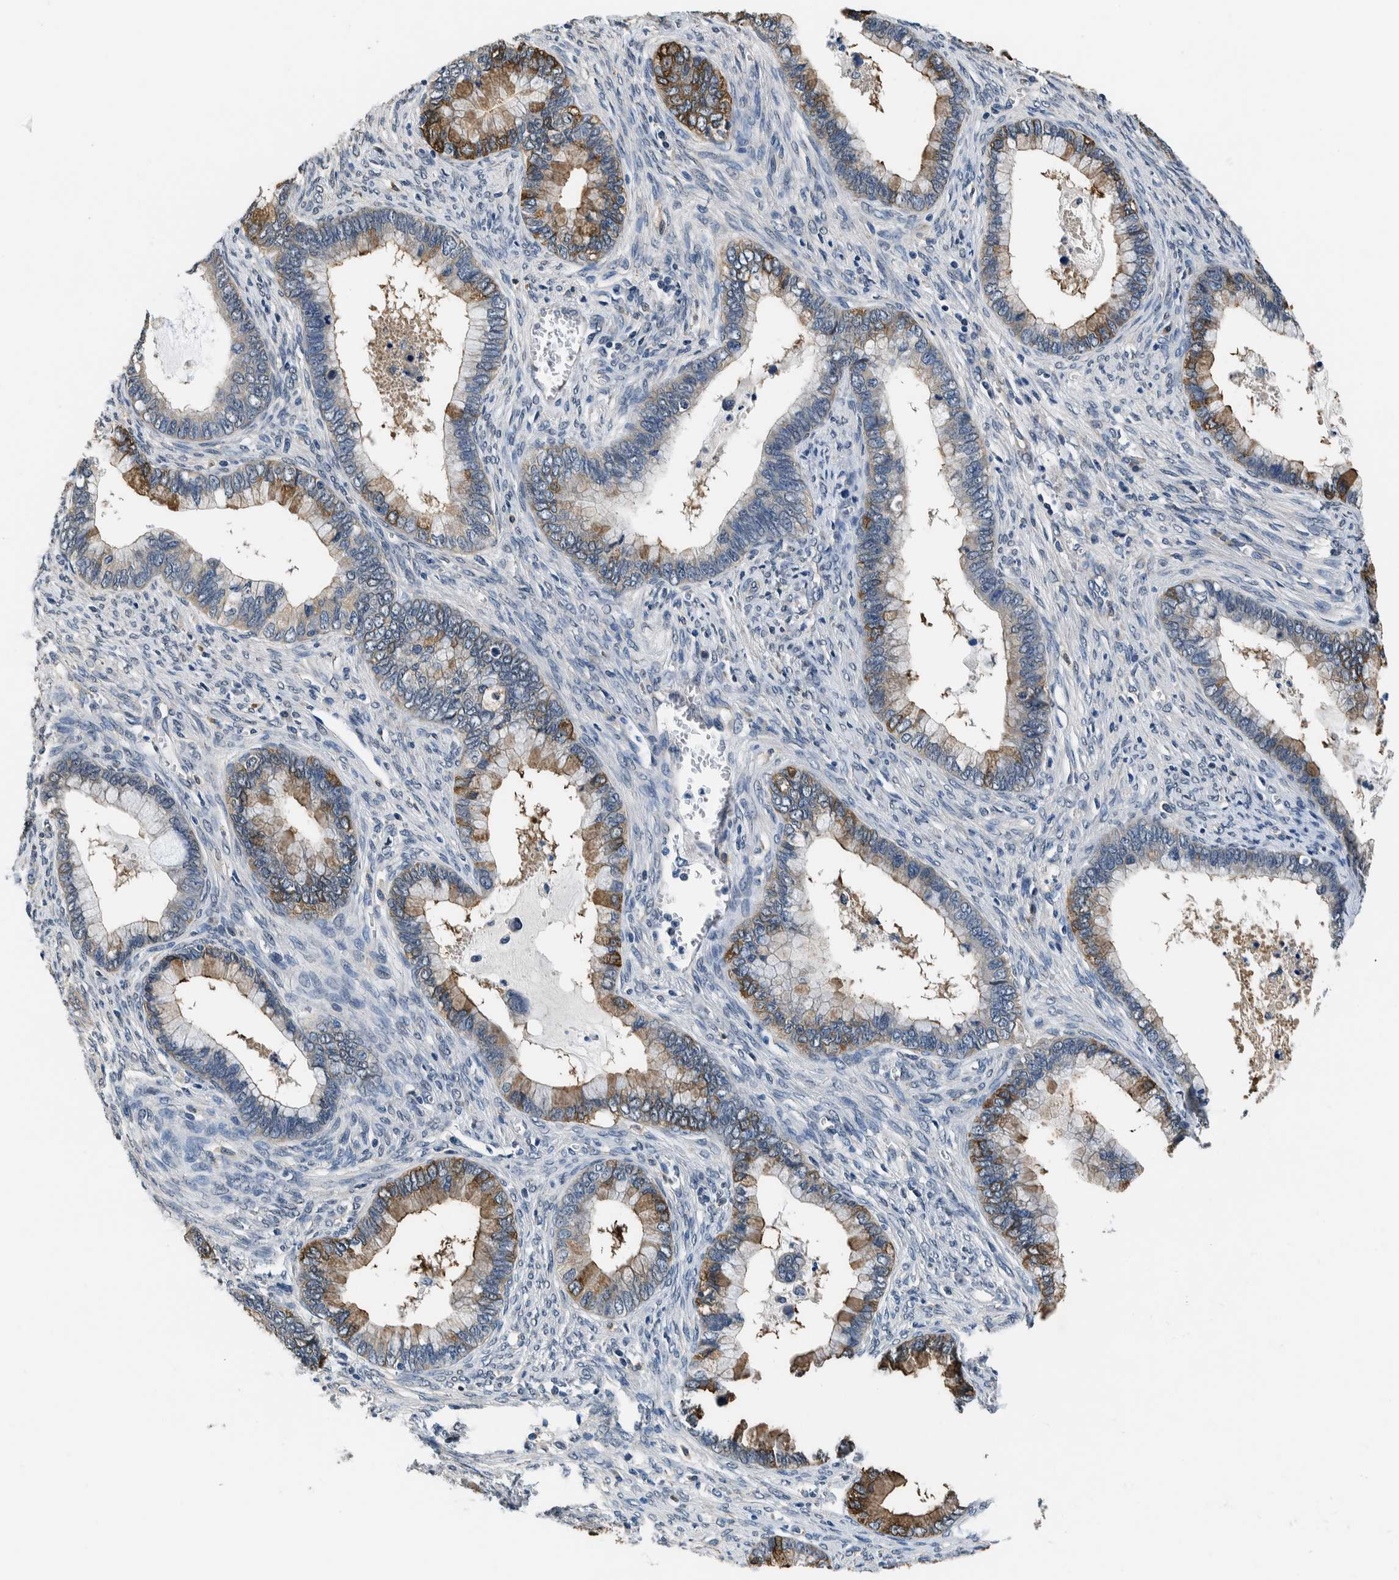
{"staining": {"intensity": "moderate", "quantity": "25%-75%", "location": "cytoplasmic/membranous"}, "tissue": "cervical cancer", "cell_type": "Tumor cells", "image_type": "cancer", "snomed": [{"axis": "morphology", "description": "Adenocarcinoma, NOS"}, {"axis": "topography", "description": "Cervix"}], "caption": "High-power microscopy captured an IHC photomicrograph of cervical adenocarcinoma, revealing moderate cytoplasmic/membranous positivity in about 25%-75% of tumor cells.", "gene": "NIBAN2", "patient": {"sex": "female", "age": 44}}